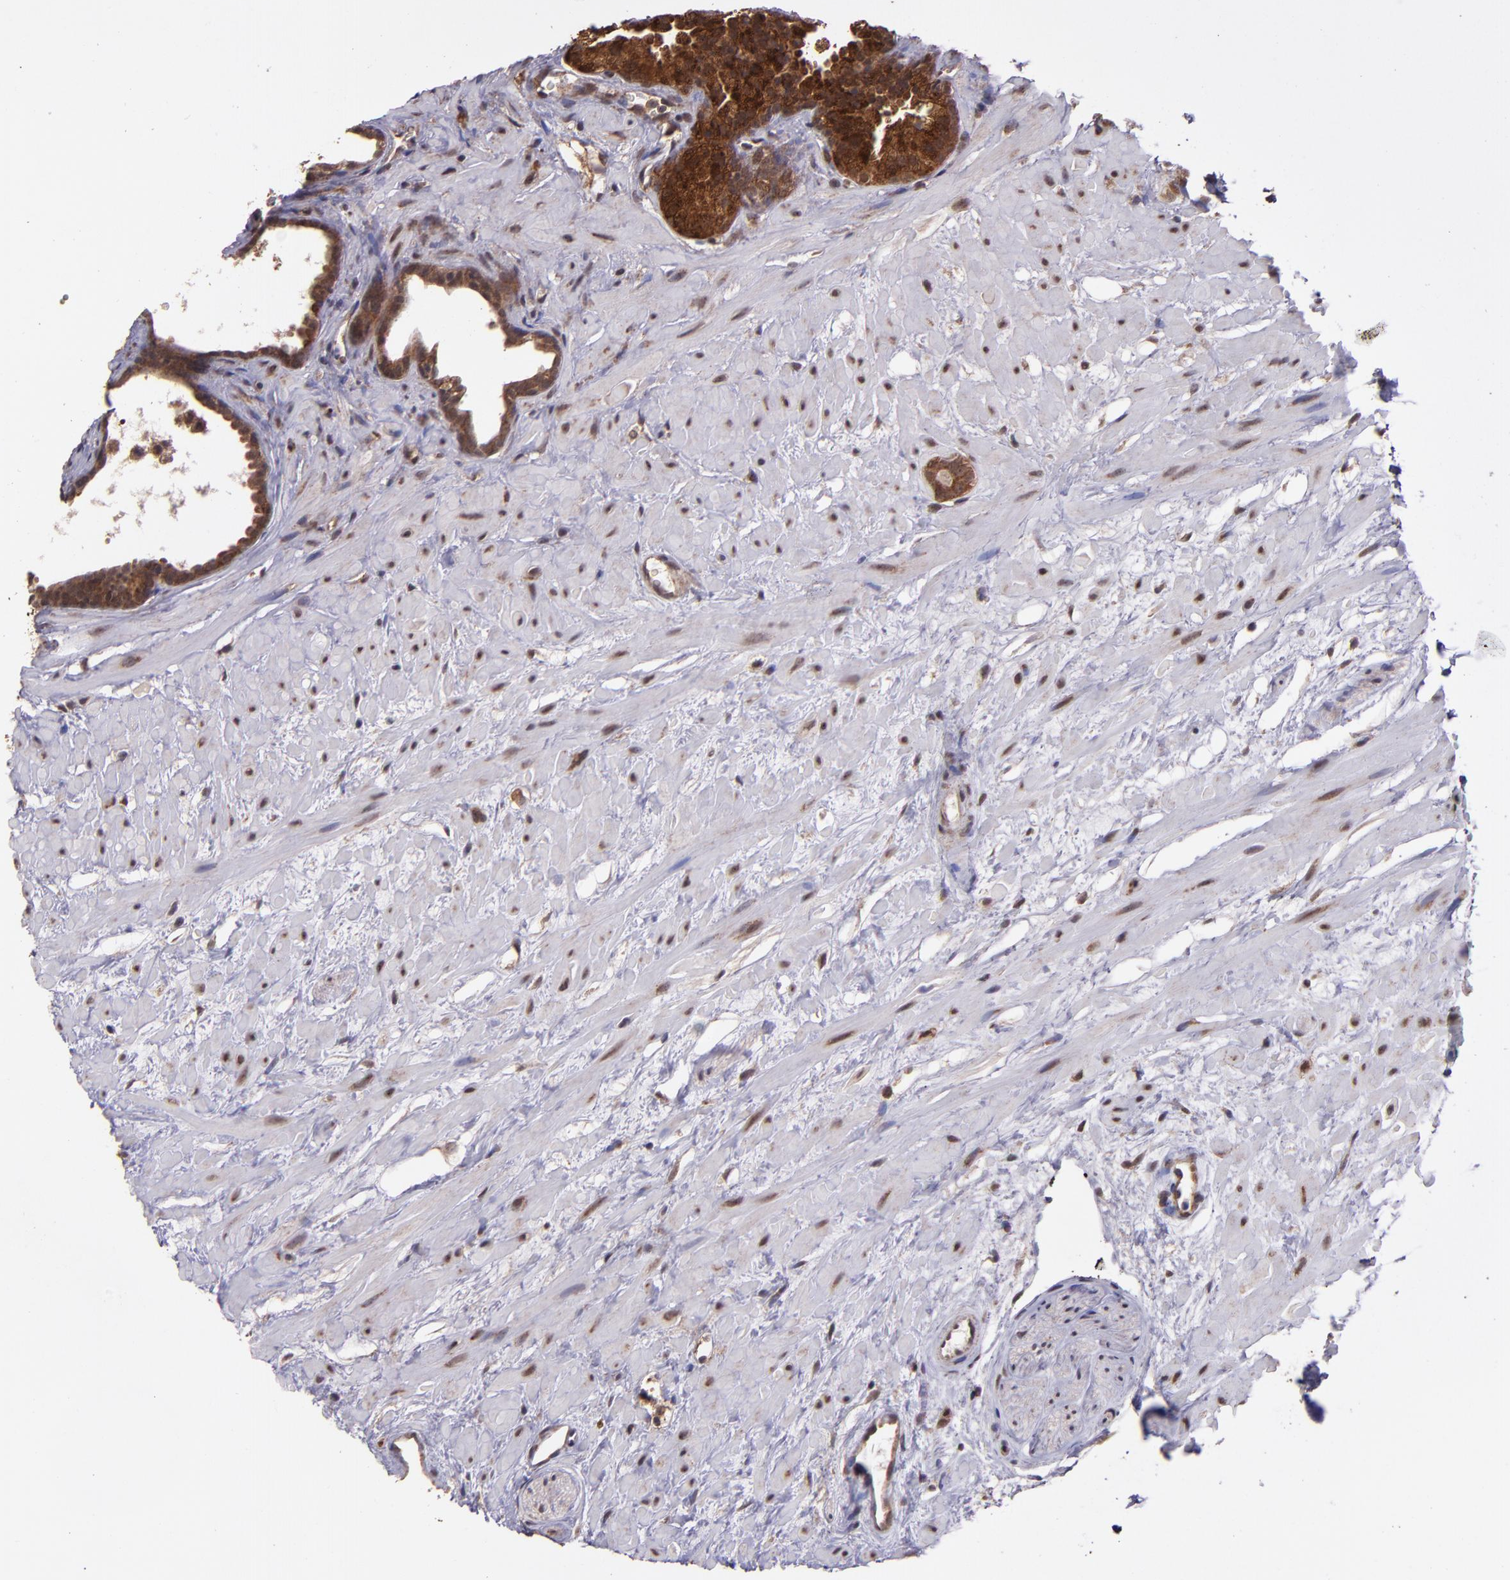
{"staining": {"intensity": "strong", "quantity": ">75%", "location": "cytoplasmic/membranous"}, "tissue": "prostate cancer", "cell_type": "Tumor cells", "image_type": "cancer", "snomed": [{"axis": "morphology", "description": "Adenocarcinoma, Low grade"}, {"axis": "topography", "description": "Prostate"}], "caption": "IHC micrograph of prostate cancer stained for a protein (brown), which displays high levels of strong cytoplasmic/membranous expression in approximately >75% of tumor cells.", "gene": "USP51", "patient": {"sex": "male", "age": 57}}